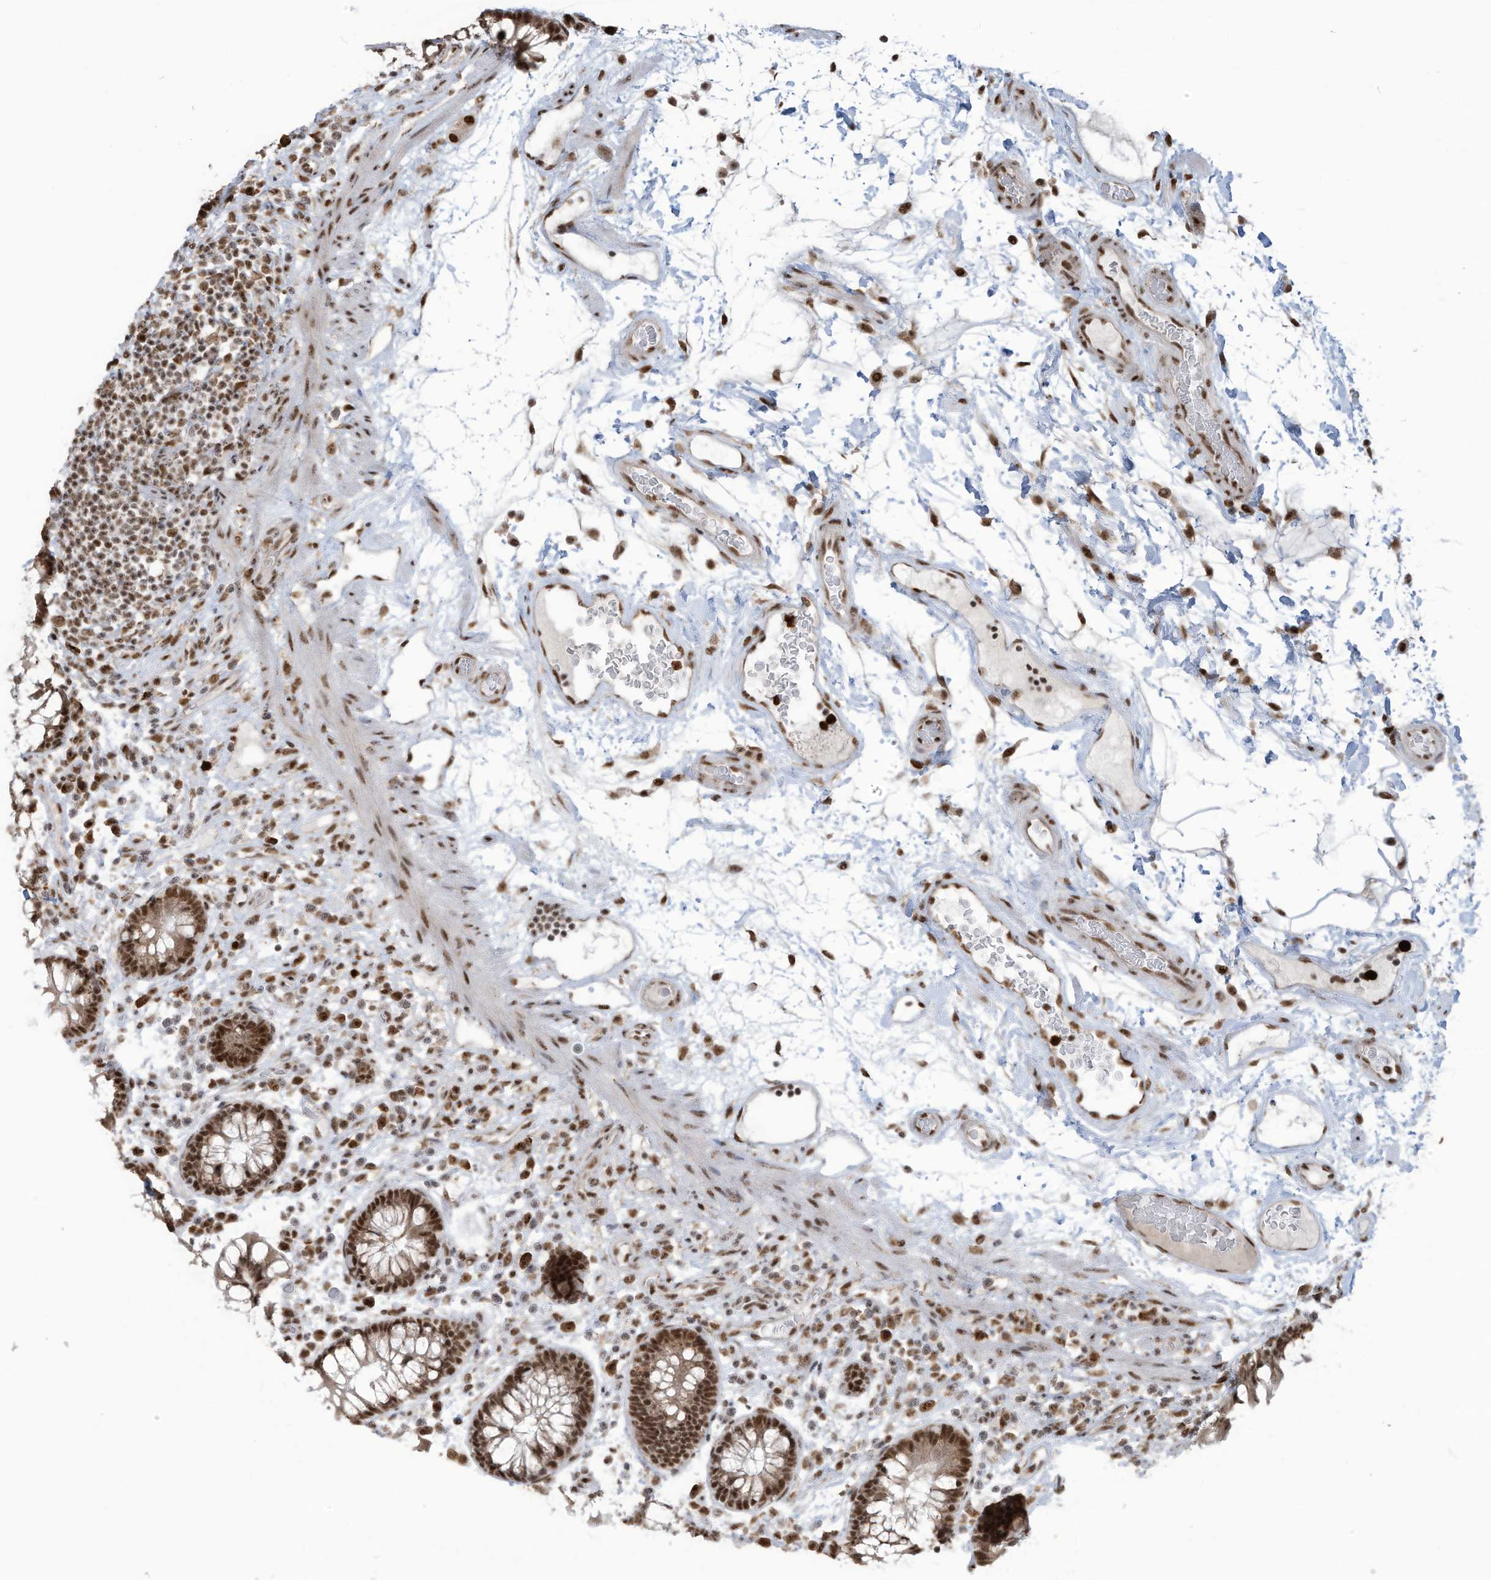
{"staining": {"intensity": "strong", "quantity": ">75%", "location": "nuclear"}, "tissue": "colon", "cell_type": "Endothelial cells", "image_type": "normal", "snomed": [{"axis": "morphology", "description": "Normal tissue, NOS"}, {"axis": "topography", "description": "Colon"}], "caption": "Immunohistochemical staining of normal colon demonstrates high levels of strong nuclear positivity in about >75% of endothelial cells. Immunohistochemistry (ihc) stains the protein in brown and the nuclei are stained blue.", "gene": "LBH", "patient": {"sex": "female", "age": 79}}